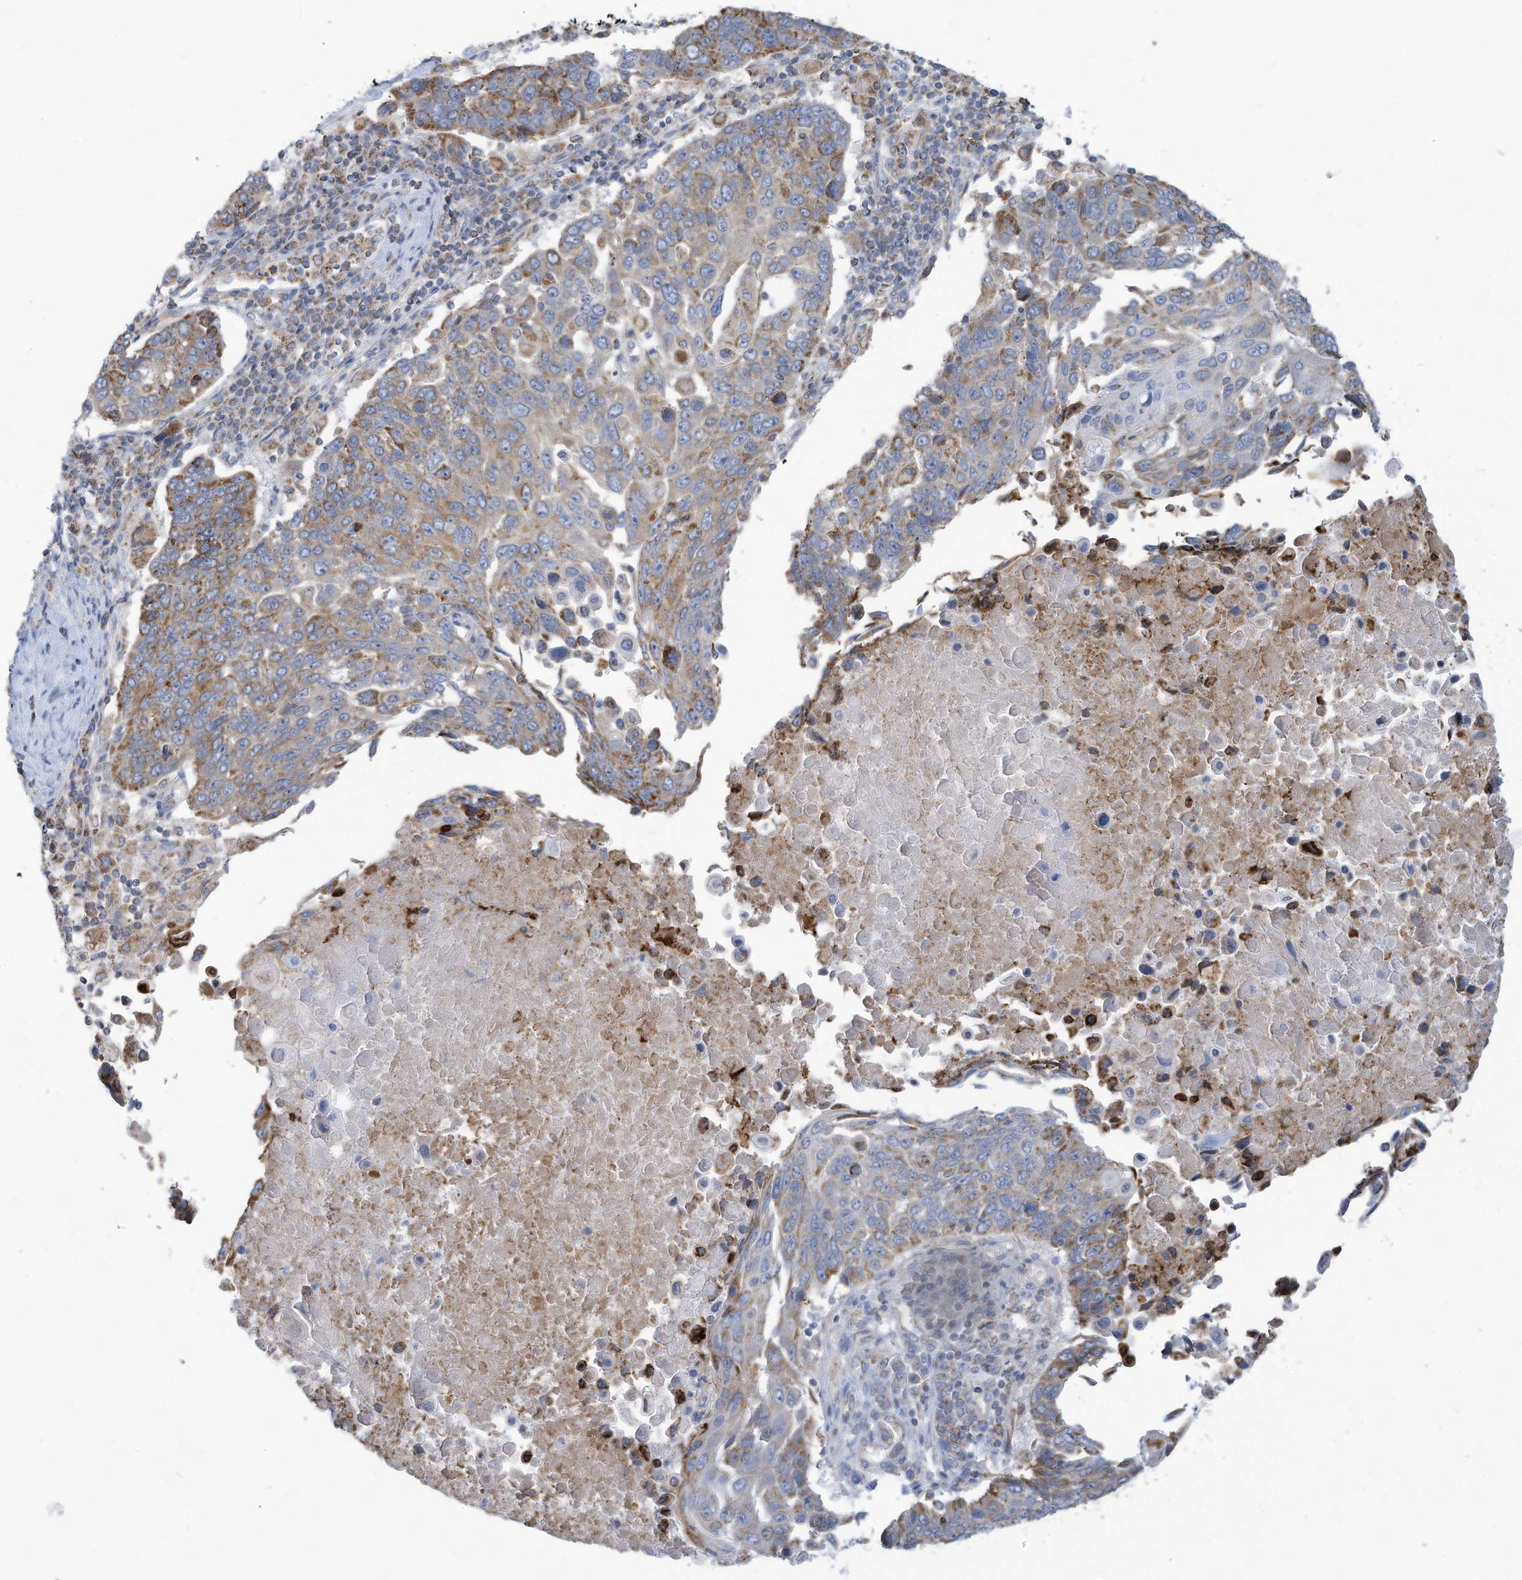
{"staining": {"intensity": "moderate", "quantity": "25%-75%", "location": "cytoplasmic/membranous"}, "tissue": "lung cancer", "cell_type": "Tumor cells", "image_type": "cancer", "snomed": [{"axis": "morphology", "description": "Squamous cell carcinoma, NOS"}, {"axis": "topography", "description": "Lung"}], "caption": "This photomicrograph shows IHC staining of lung cancer (squamous cell carcinoma), with medium moderate cytoplasmic/membranous positivity in about 25%-75% of tumor cells.", "gene": "NLN", "patient": {"sex": "male", "age": 66}}